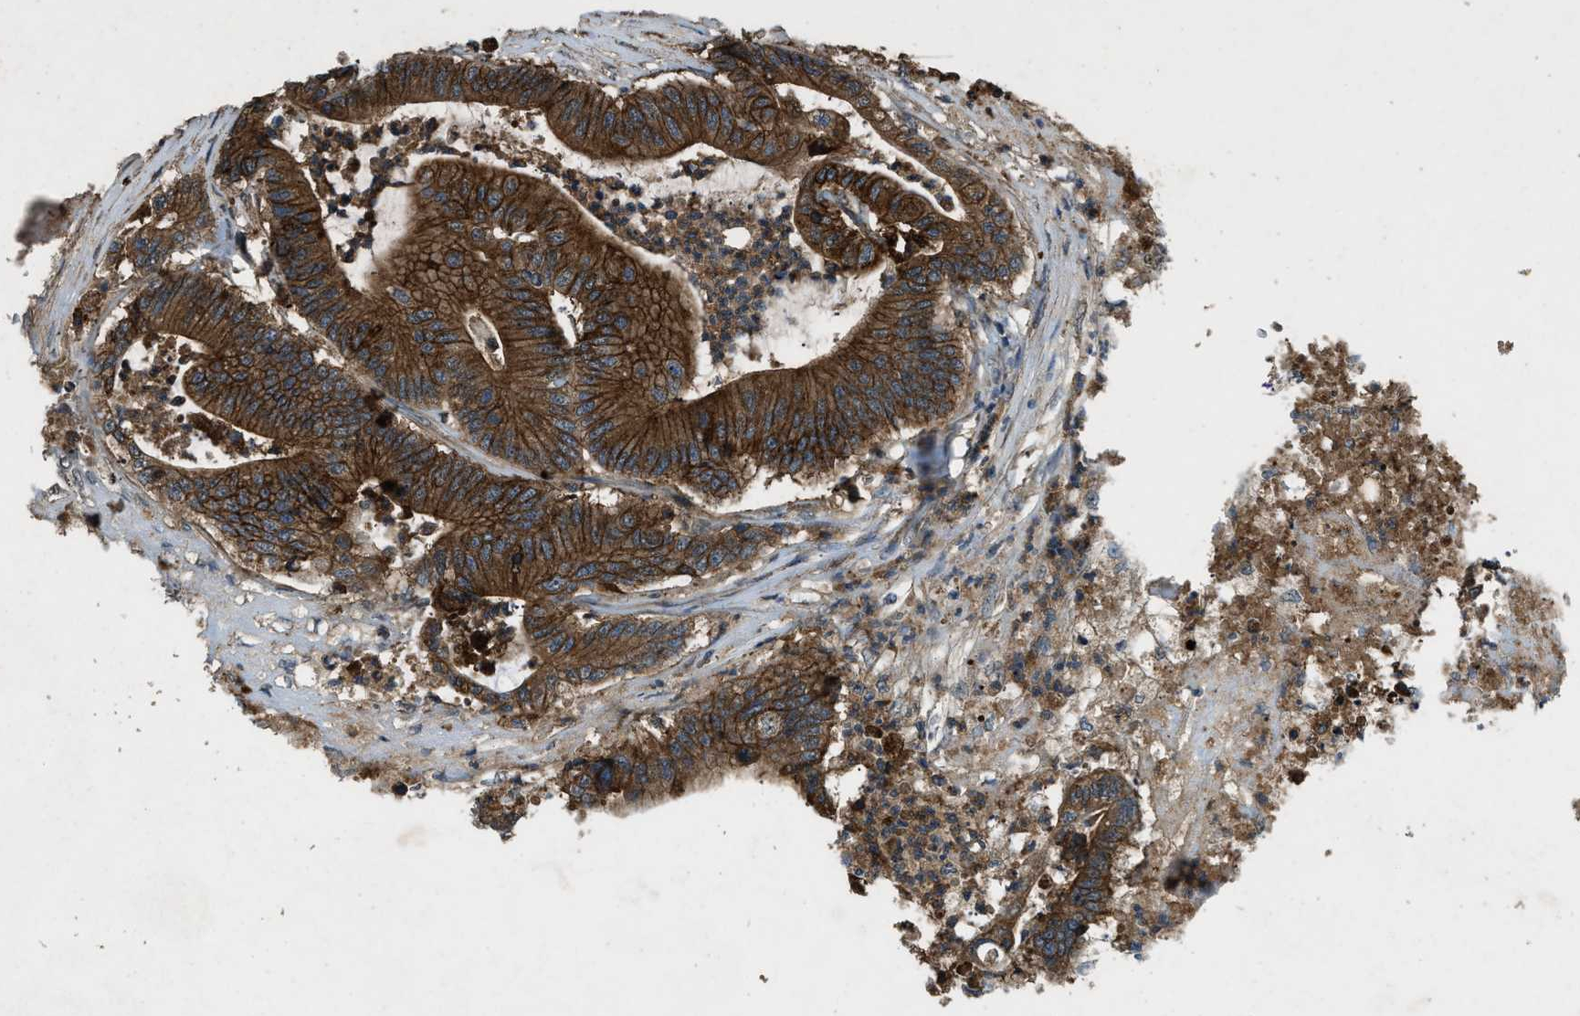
{"staining": {"intensity": "strong", "quantity": ">75%", "location": "cytoplasmic/membranous"}, "tissue": "colorectal cancer", "cell_type": "Tumor cells", "image_type": "cancer", "snomed": [{"axis": "morphology", "description": "Adenocarcinoma, NOS"}, {"axis": "topography", "description": "Colon"}], "caption": "Human adenocarcinoma (colorectal) stained with a brown dye exhibits strong cytoplasmic/membranous positive expression in approximately >75% of tumor cells.", "gene": "ATP8B1", "patient": {"sex": "female", "age": 84}}